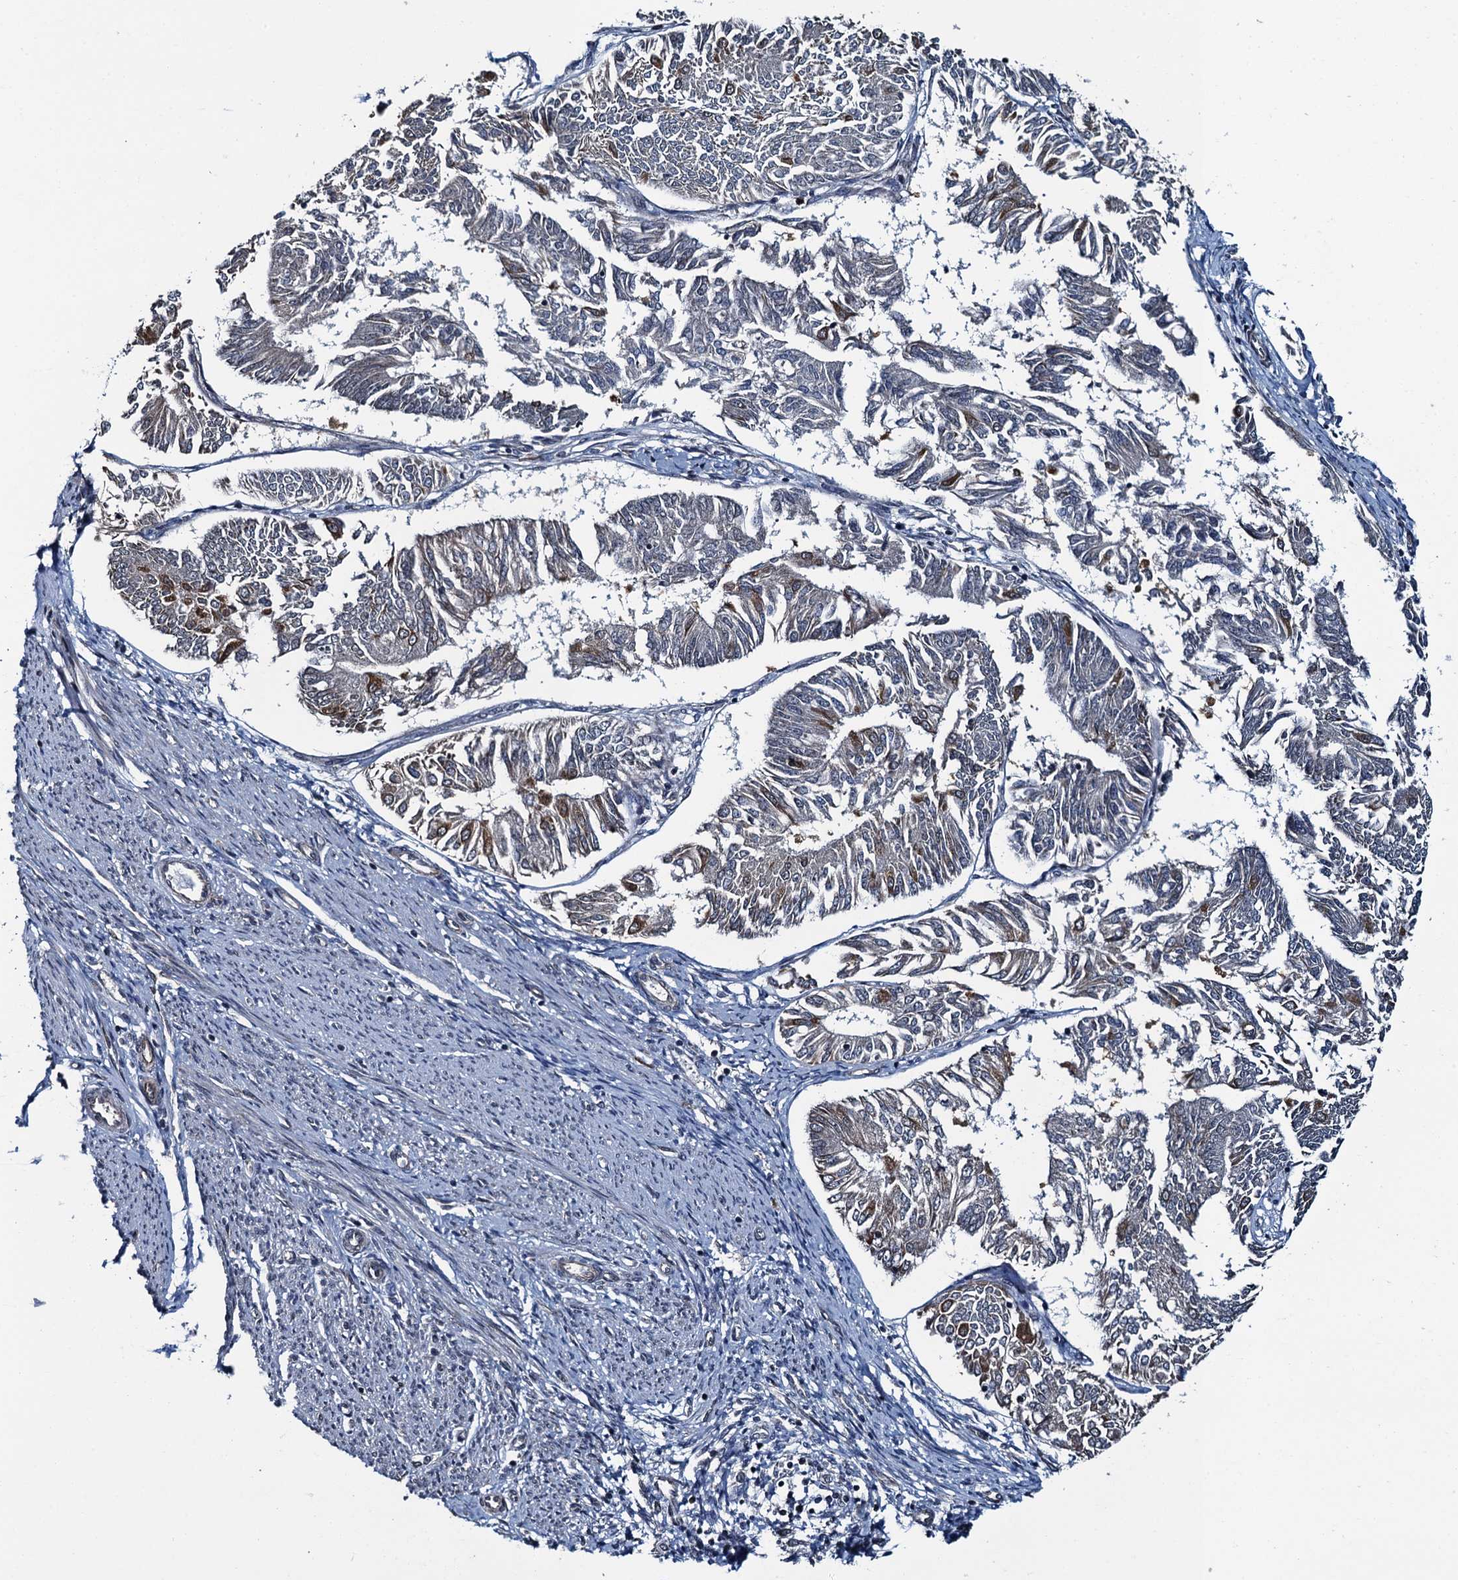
{"staining": {"intensity": "moderate", "quantity": "<25%", "location": "cytoplasmic/membranous"}, "tissue": "endometrial cancer", "cell_type": "Tumor cells", "image_type": "cancer", "snomed": [{"axis": "morphology", "description": "Adenocarcinoma, NOS"}, {"axis": "topography", "description": "Endometrium"}], "caption": "IHC of adenocarcinoma (endometrial) shows low levels of moderate cytoplasmic/membranous expression in approximately <25% of tumor cells.", "gene": "WHAMM", "patient": {"sex": "female", "age": 58}}